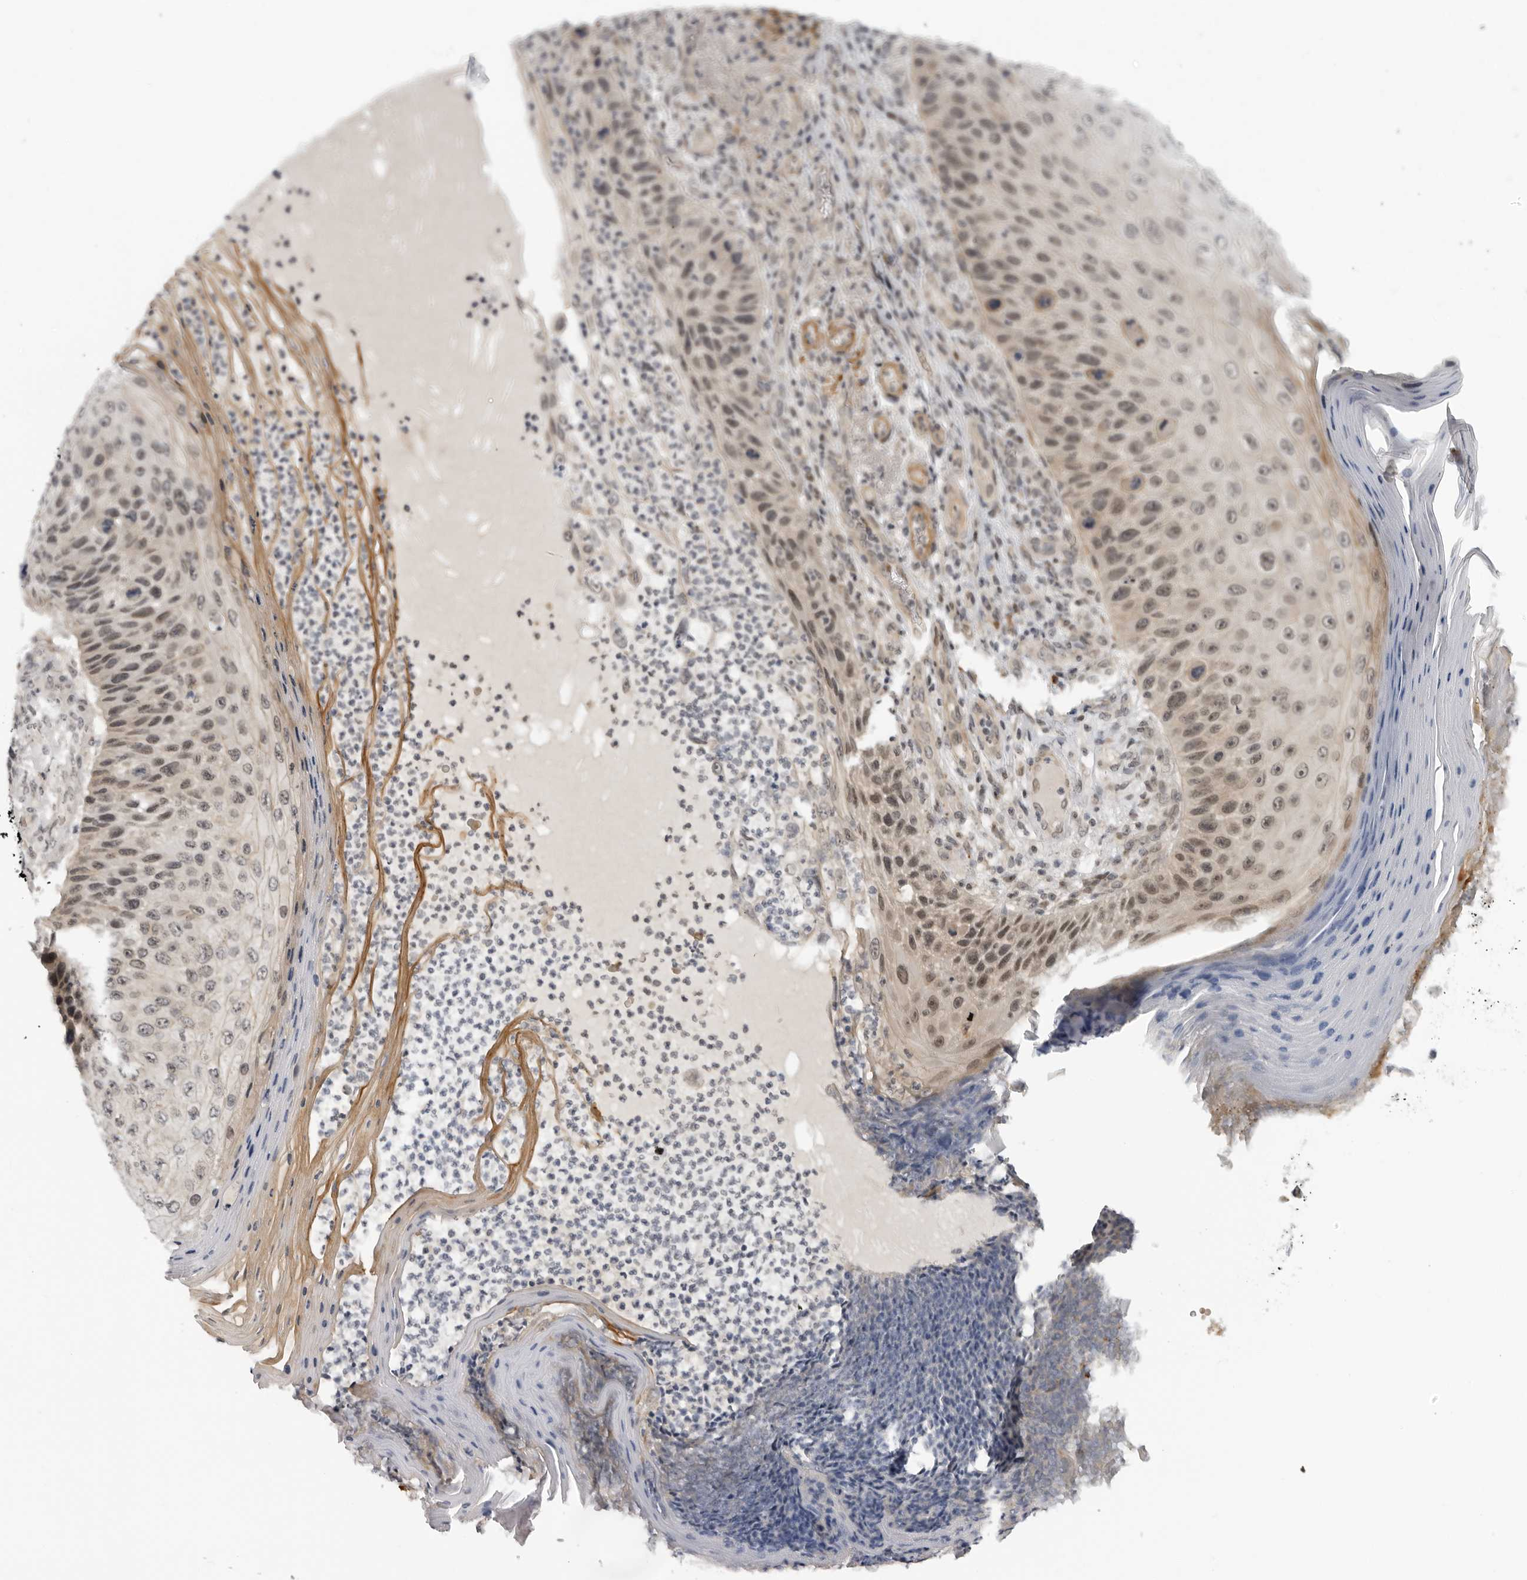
{"staining": {"intensity": "moderate", "quantity": ">75%", "location": "nuclear"}, "tissue": "skin cancer", "cell_type": "Tumor cells", "image_type": "cancer", "snomed": [{"axis": "morphology", "description": "Squamous cell carcinoma, NOS"}, {"axis": "topography", "description": "Skin"}], "caption": "Brown immunohistochemical staining in squamous cell carcinoma (skin) demonstrates moderate nuclear positivity in approximately >75% of tumor cells.", "gene": "ALPK2", "patient": {"sex": "female", "age": 88}}